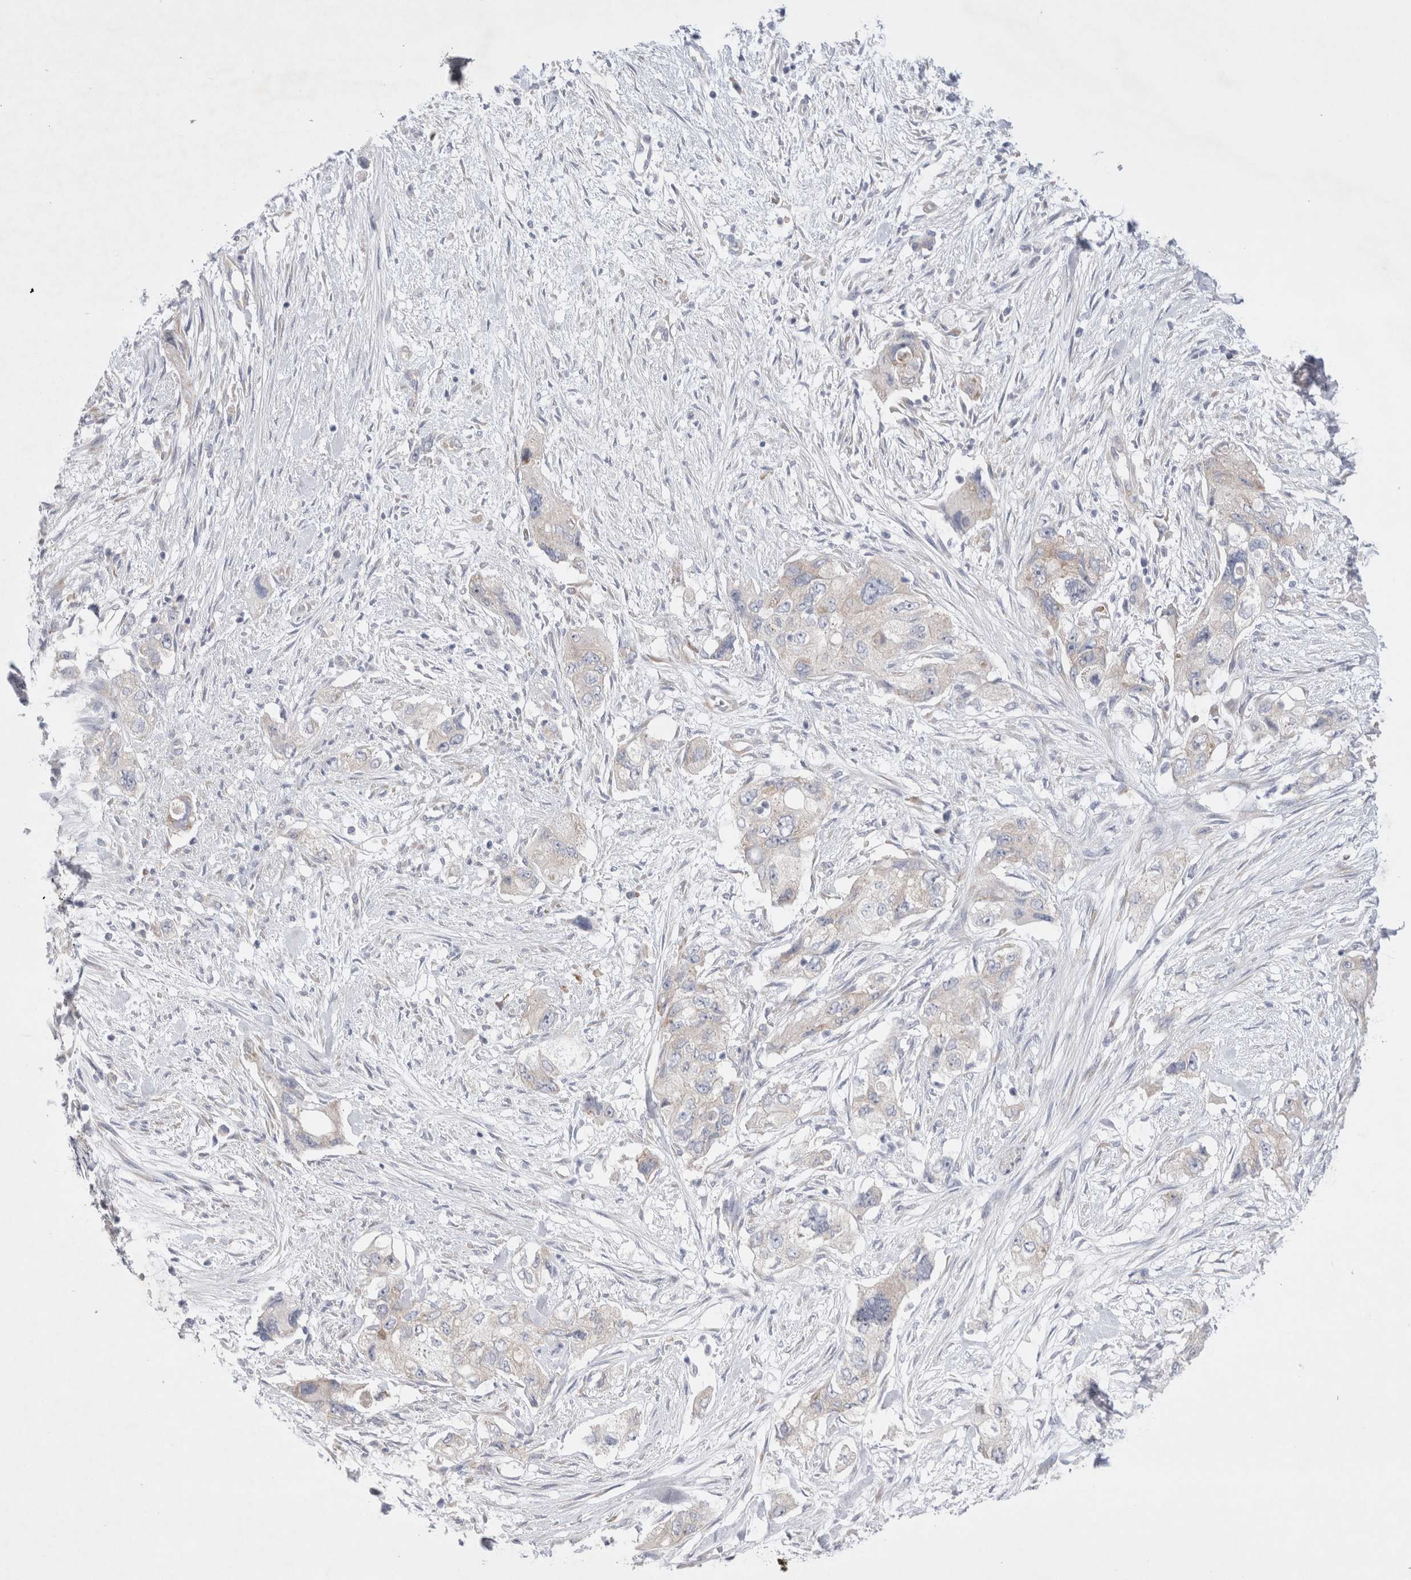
{"staining": {"intensity": "weak", "quantity": "<25%", "location": "cytoplasmic/membranous"}, "tissue": "pancreatic cancer", "cell_type": "Tumor cells", "image_type": "cancer", "snomed": [{"axis": "morphology", "description": "Adenocarcinoma, NOS"}, {"axis": "topography", "description": "Pancreas"}], "caption": "DAB (3,3'-diaminobenzidine) immunohistochemical staining of adenocarcinoma (pancreatic) exhibits no significant positivity in tumor cells.", "gene": "RBM12B", "patient": {"sex": "female", "age": 73}}